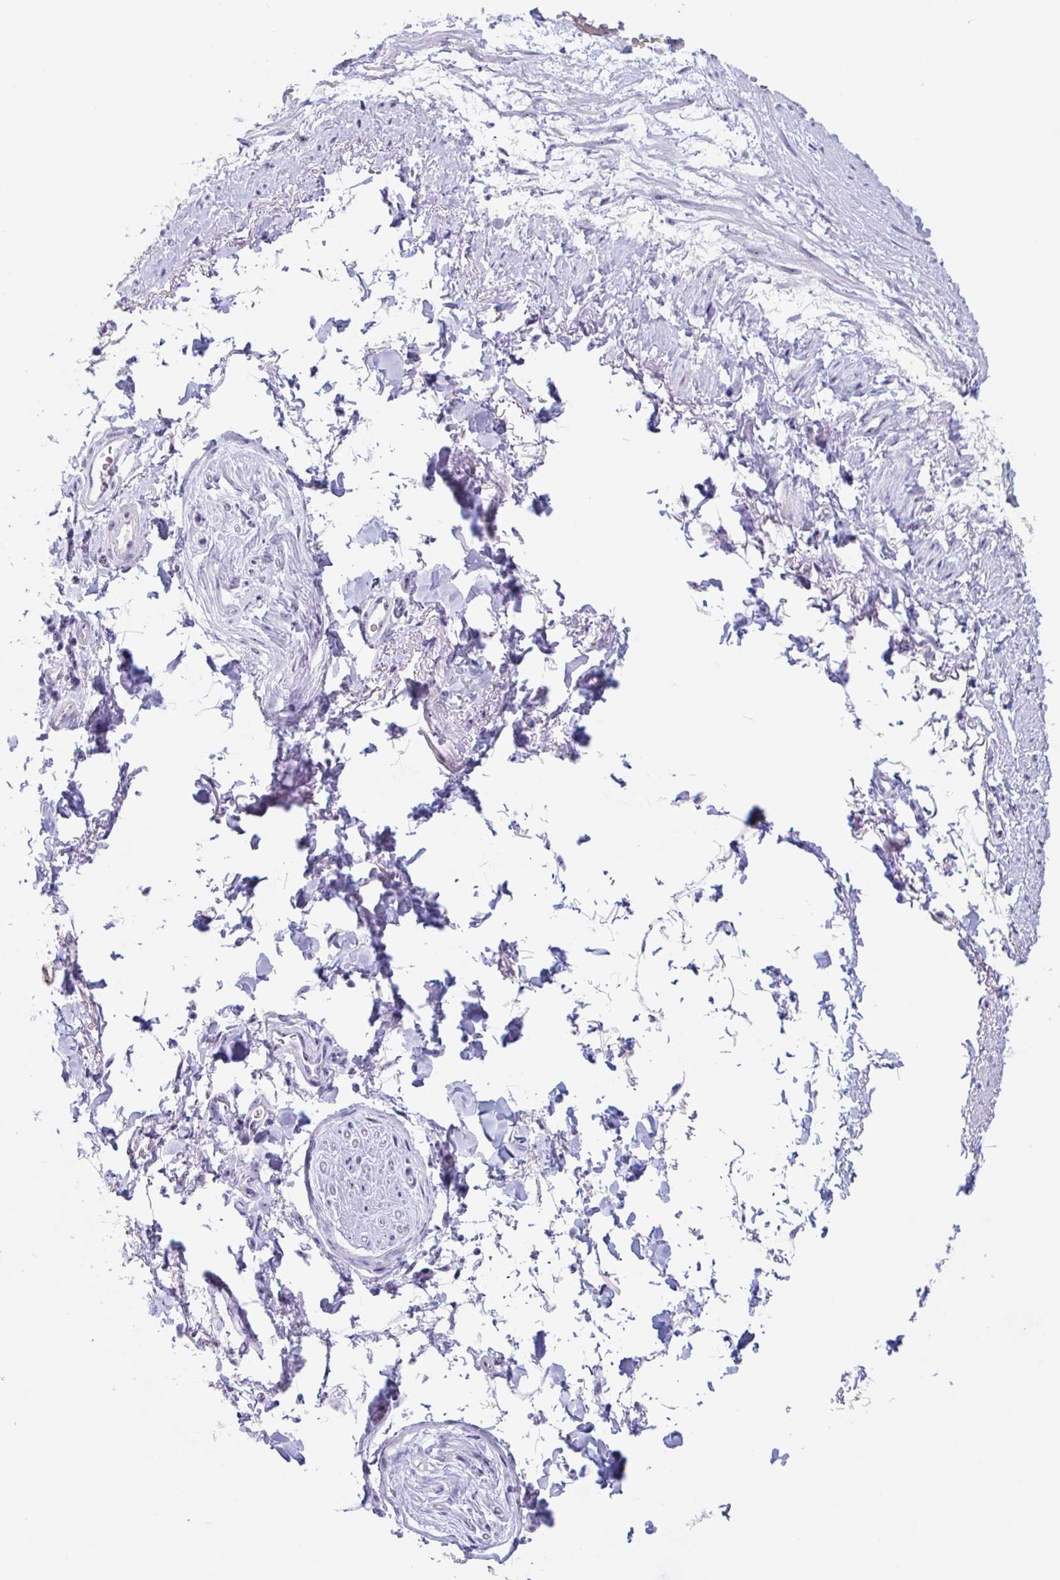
{"staining": {"intensity": "negative", "quantity": "none", "location": "none"}, "tissue": "adipose tissue", "cell_type": "Adipocytes", "image_type": "normal", "snomed": [{"axis": "morphology", "description": "Normal tissue, NOS"}, {"axis": "topography", "description": "Vulva"}, {"axis": "topography", "description": "Peripheral nerve tissue"}], "caption": "Immunohistochemical staining of normal adipose tissue shows no significant expression in adipocytes.", "gene": "LENG9", "patient": {"sex": "female", "age": 66}}